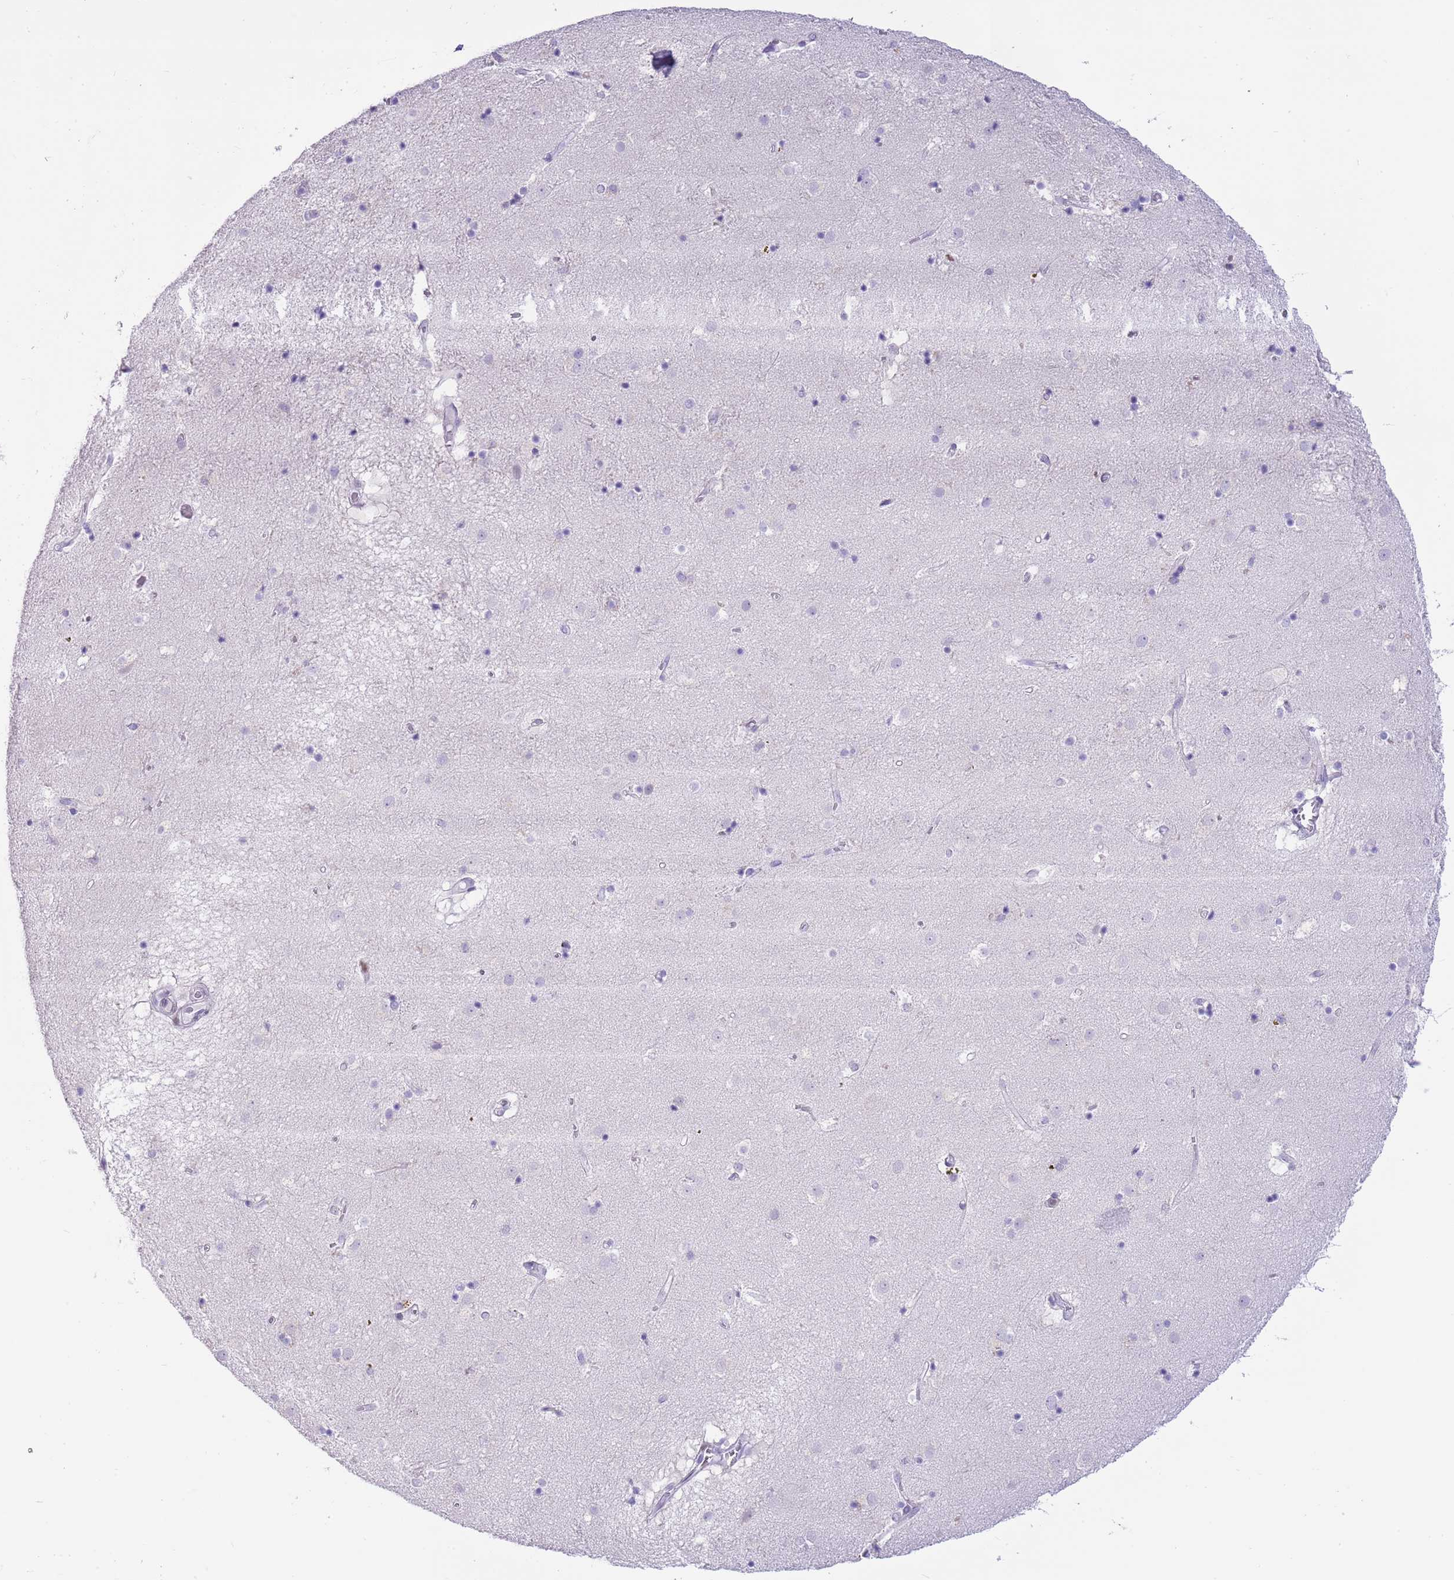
{"staining": {"intensity": "negative", "quantity": "none", "location": "none"}, "tissue": "caudate", "cell_type": "Glial cells", "image_type": "normal", "snomed": [{"axis": "morphology", "description": "Normal tissue, NOS"}, {"axis": "topography", "description": "Lateral ventricle wall"}], "caption": "This is a photomicrograph of immunohistochemistry staining of normal caudate, which shows no positivity in glial cells.", "gene": "PPP1R17", "patient": {"sex": "male", "age": 70}}